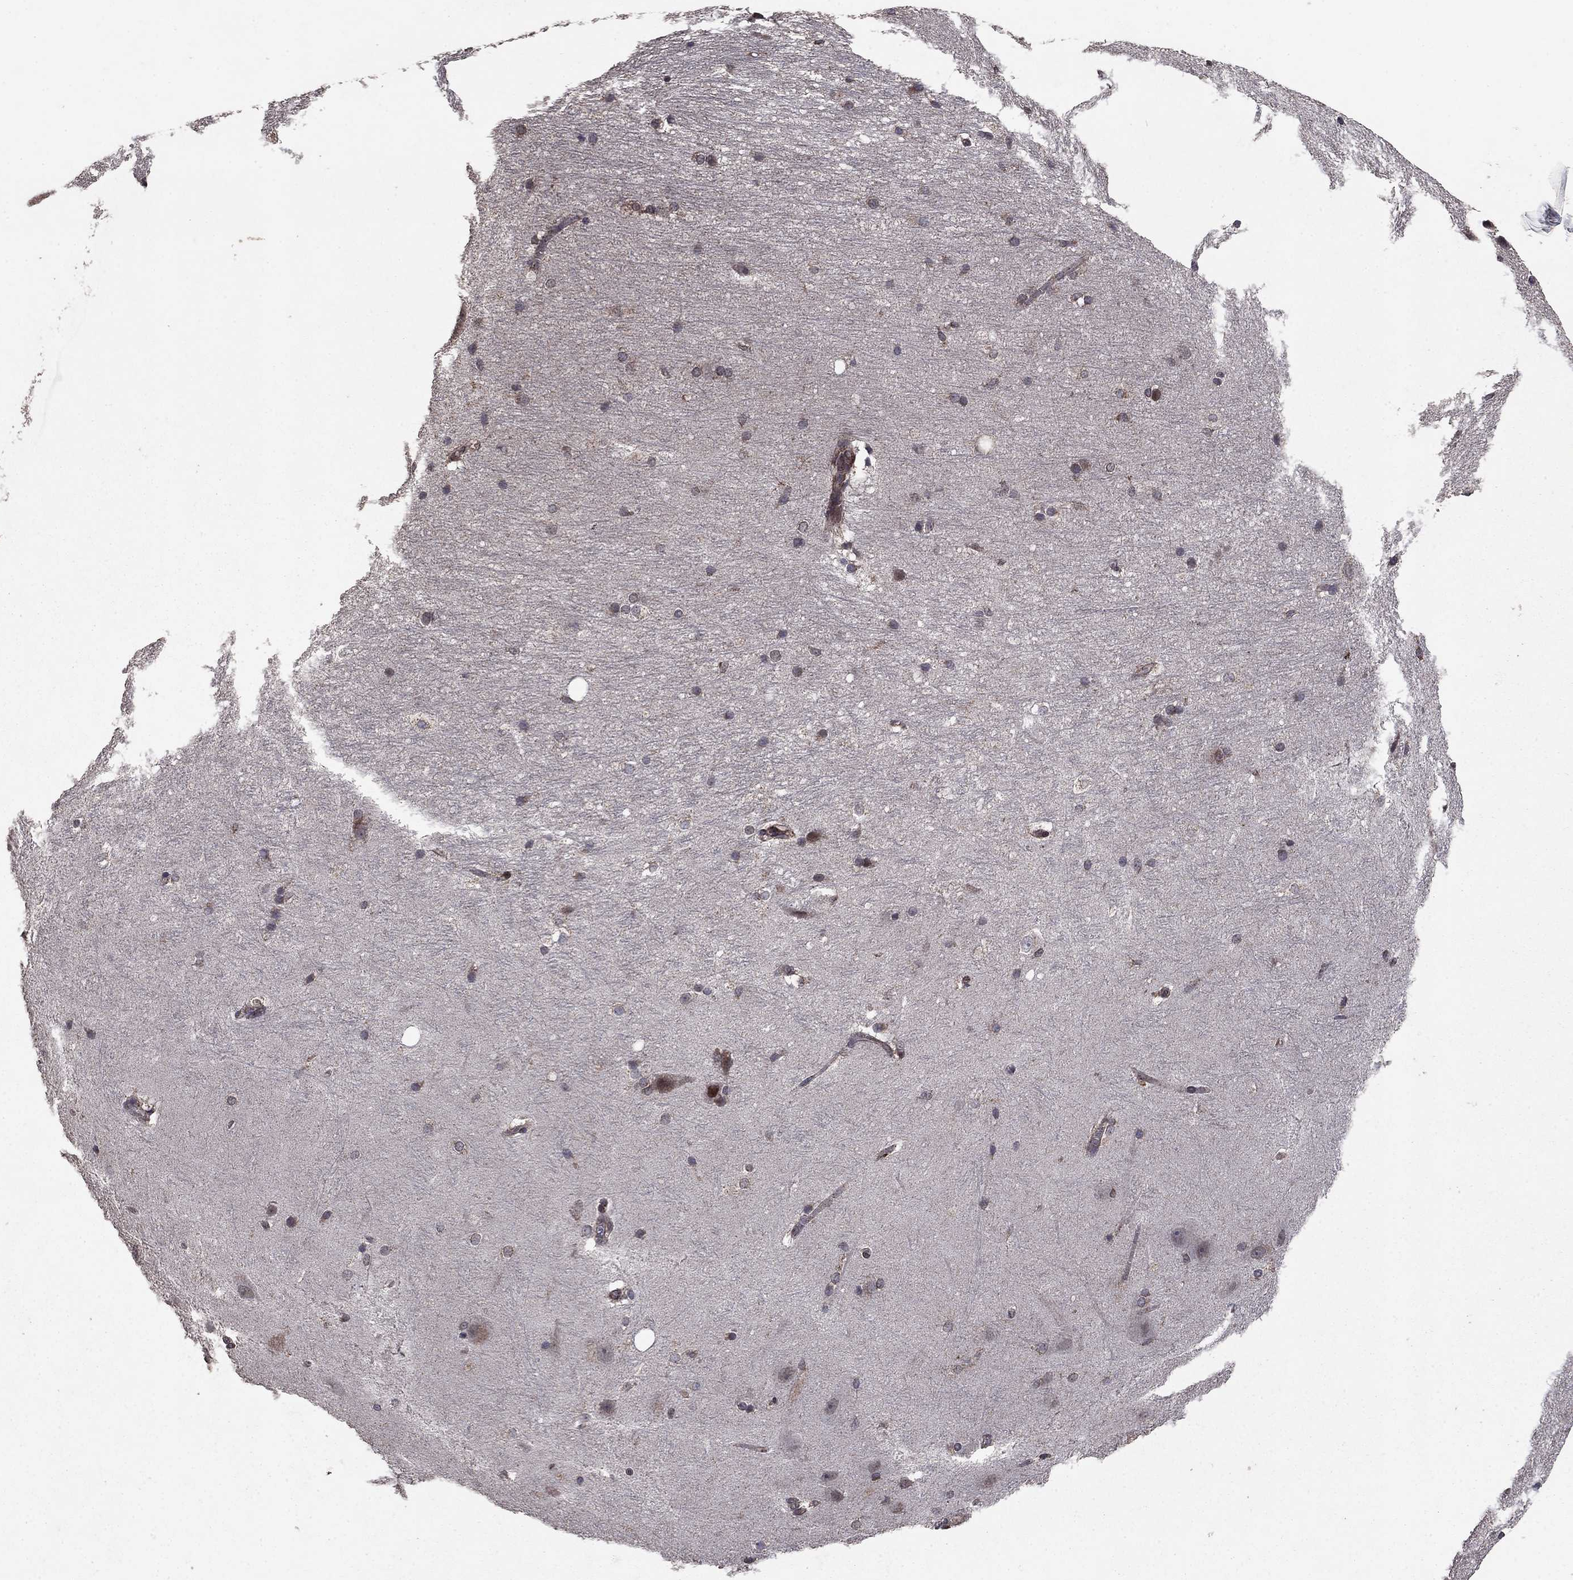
{"staining": {"intensity": "moderate", "quantity": "<25%", "location": "cytoplasmic/membranous"}, "tissue": "hippocampus", "cell_type": "Glial cells", "image_type": "normal", "snomed": [{"axis": "morphology", "description": "Normal tissue, NOS"}, {"axis": "topography", "description": "Cerebral cortex"}, {"axis": "topography", "description": "Hippocampus"}], "caption": "Human hippocampus stained for a protein (brown) shows moderate cytoplasmic/membranous positive staining in about <25% of glial cells.", "gene": "DHRS1", "patient": {"sex": "female", "age": 19}}